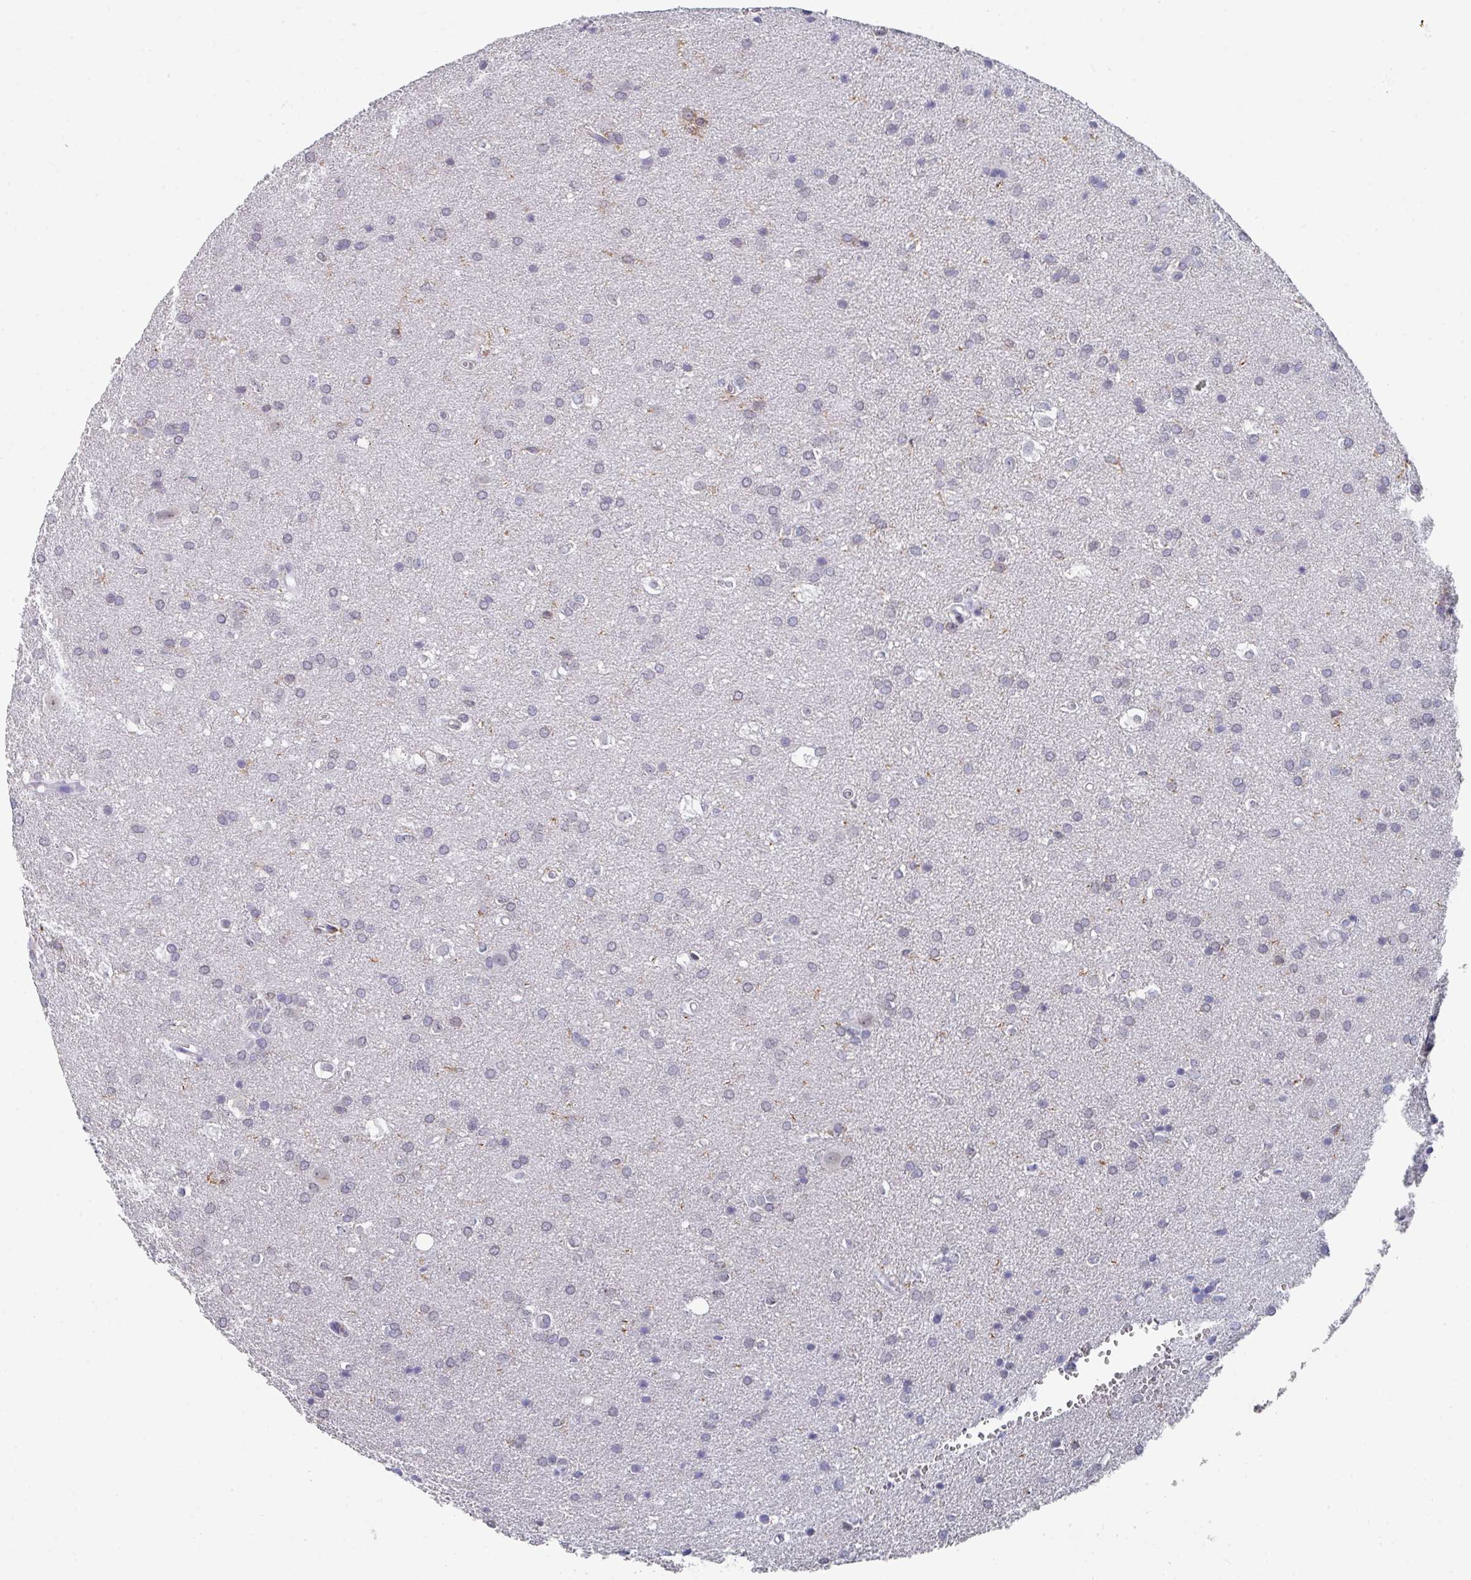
{"staining": {"intensity": "negative", "quantity": "none", "location": "none"}, "tissue": "glioma", "cell_type": "Tumor cells", "image_type": "cancer", "snomed": [{"axis": "morphology", "description": "Glioma, malignant, Low grade"}, {"axis": "topography", "description": "Brain"}], "caption": "Immunohistochemistry (IHC) photomicrograph of neoplastic tissue: glioma stained with DAB reveals no significant protein positivity in tumor cells.", "gene": "RASAL3", "patient": {"sex": "female", "age": 34}}